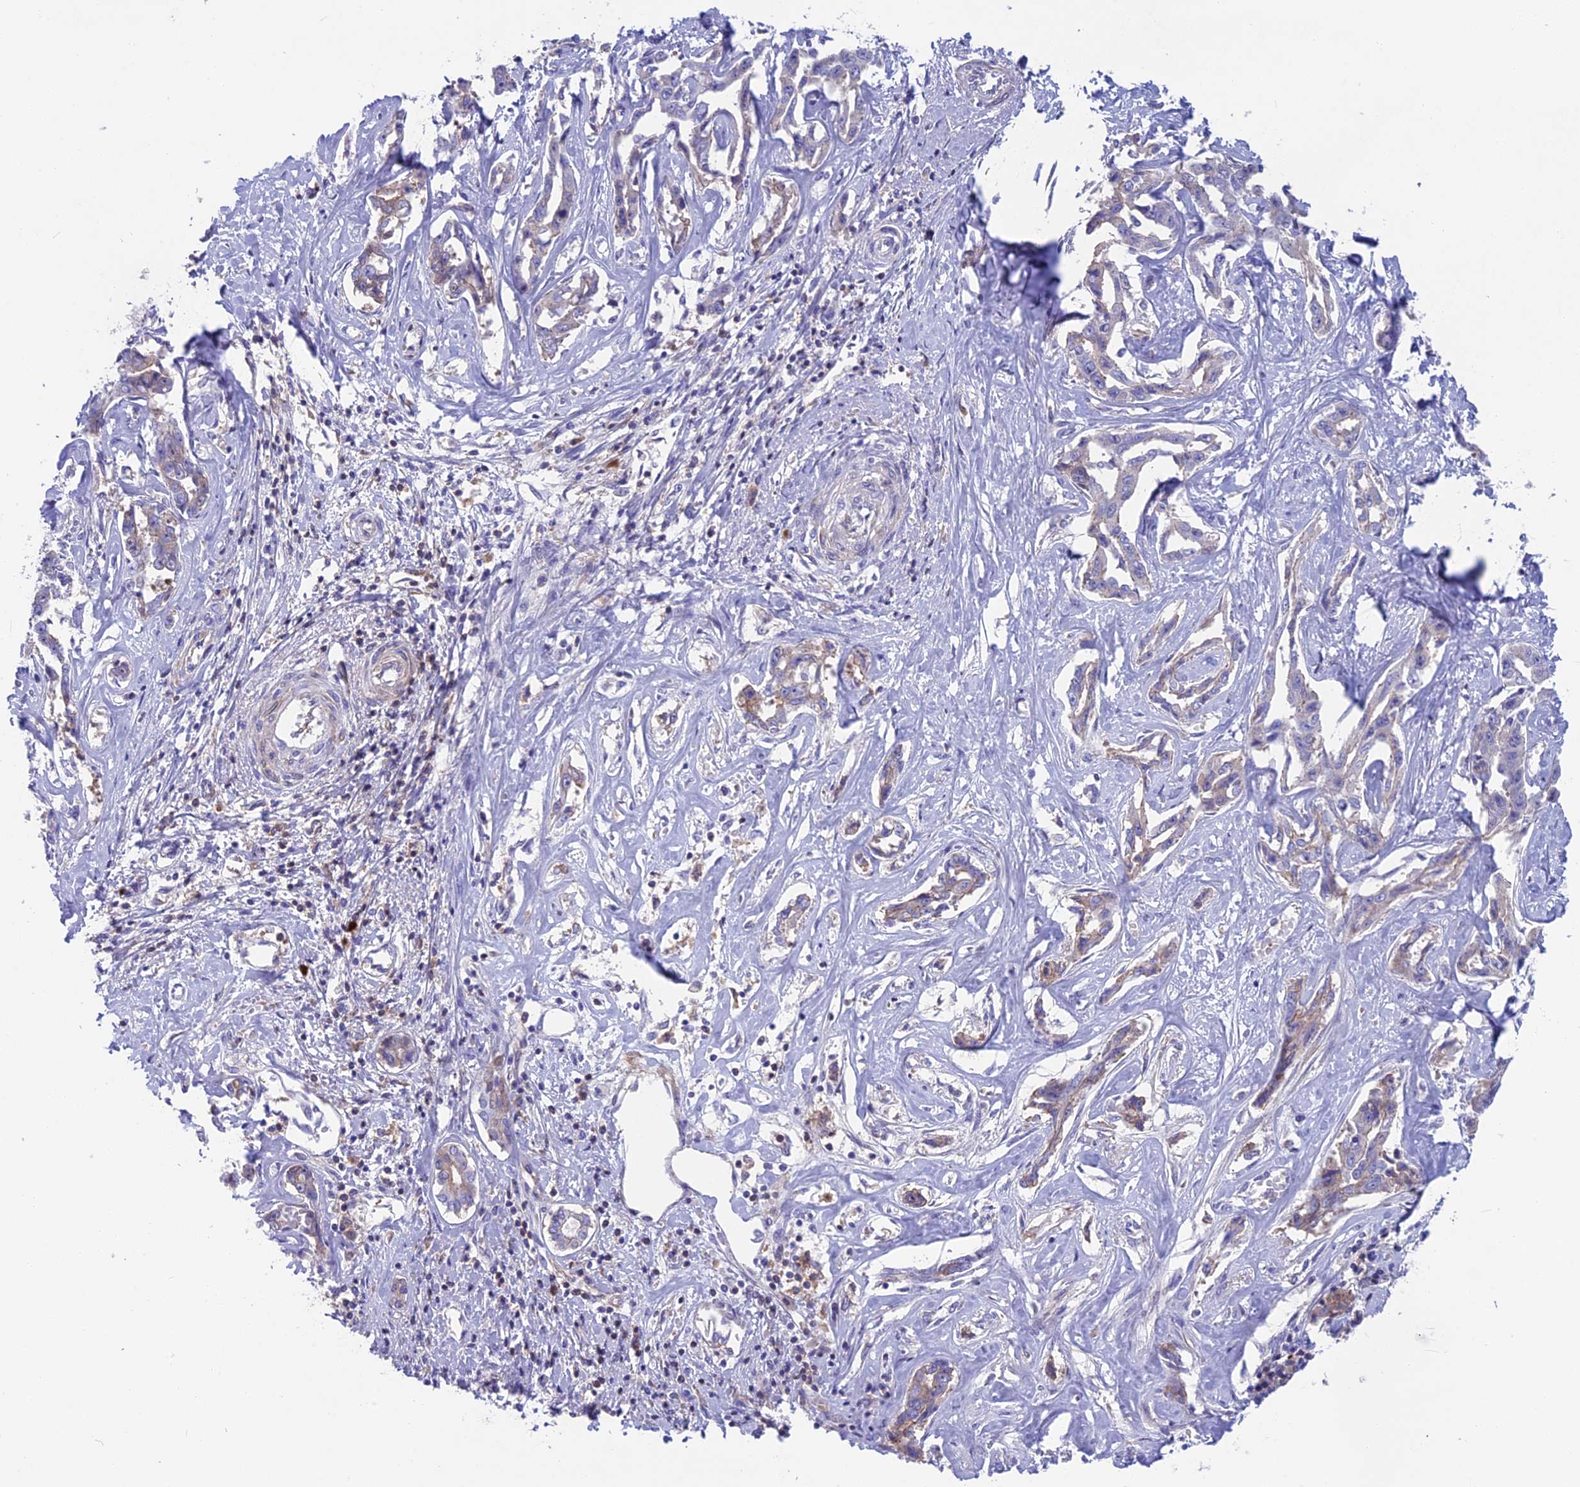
{"staining": {"intensity": "weak", "quantity": "<25%", "location": "cytoplasmic/membranous"}, "tissue": "liver cancer", "cell_type": "Tumor cells", "image_type": "cancer", "snomed": [{"axis": "morphology", "description": "Cholangiocarcinoma"}, {"axis": "topography", "description": "Liver"}], "caption": "The photomicrograph shows no significant expression in tumor cells of liver cancer.", "gene": "SNAP91", "patient": {"sex": "male", "age": 59}}